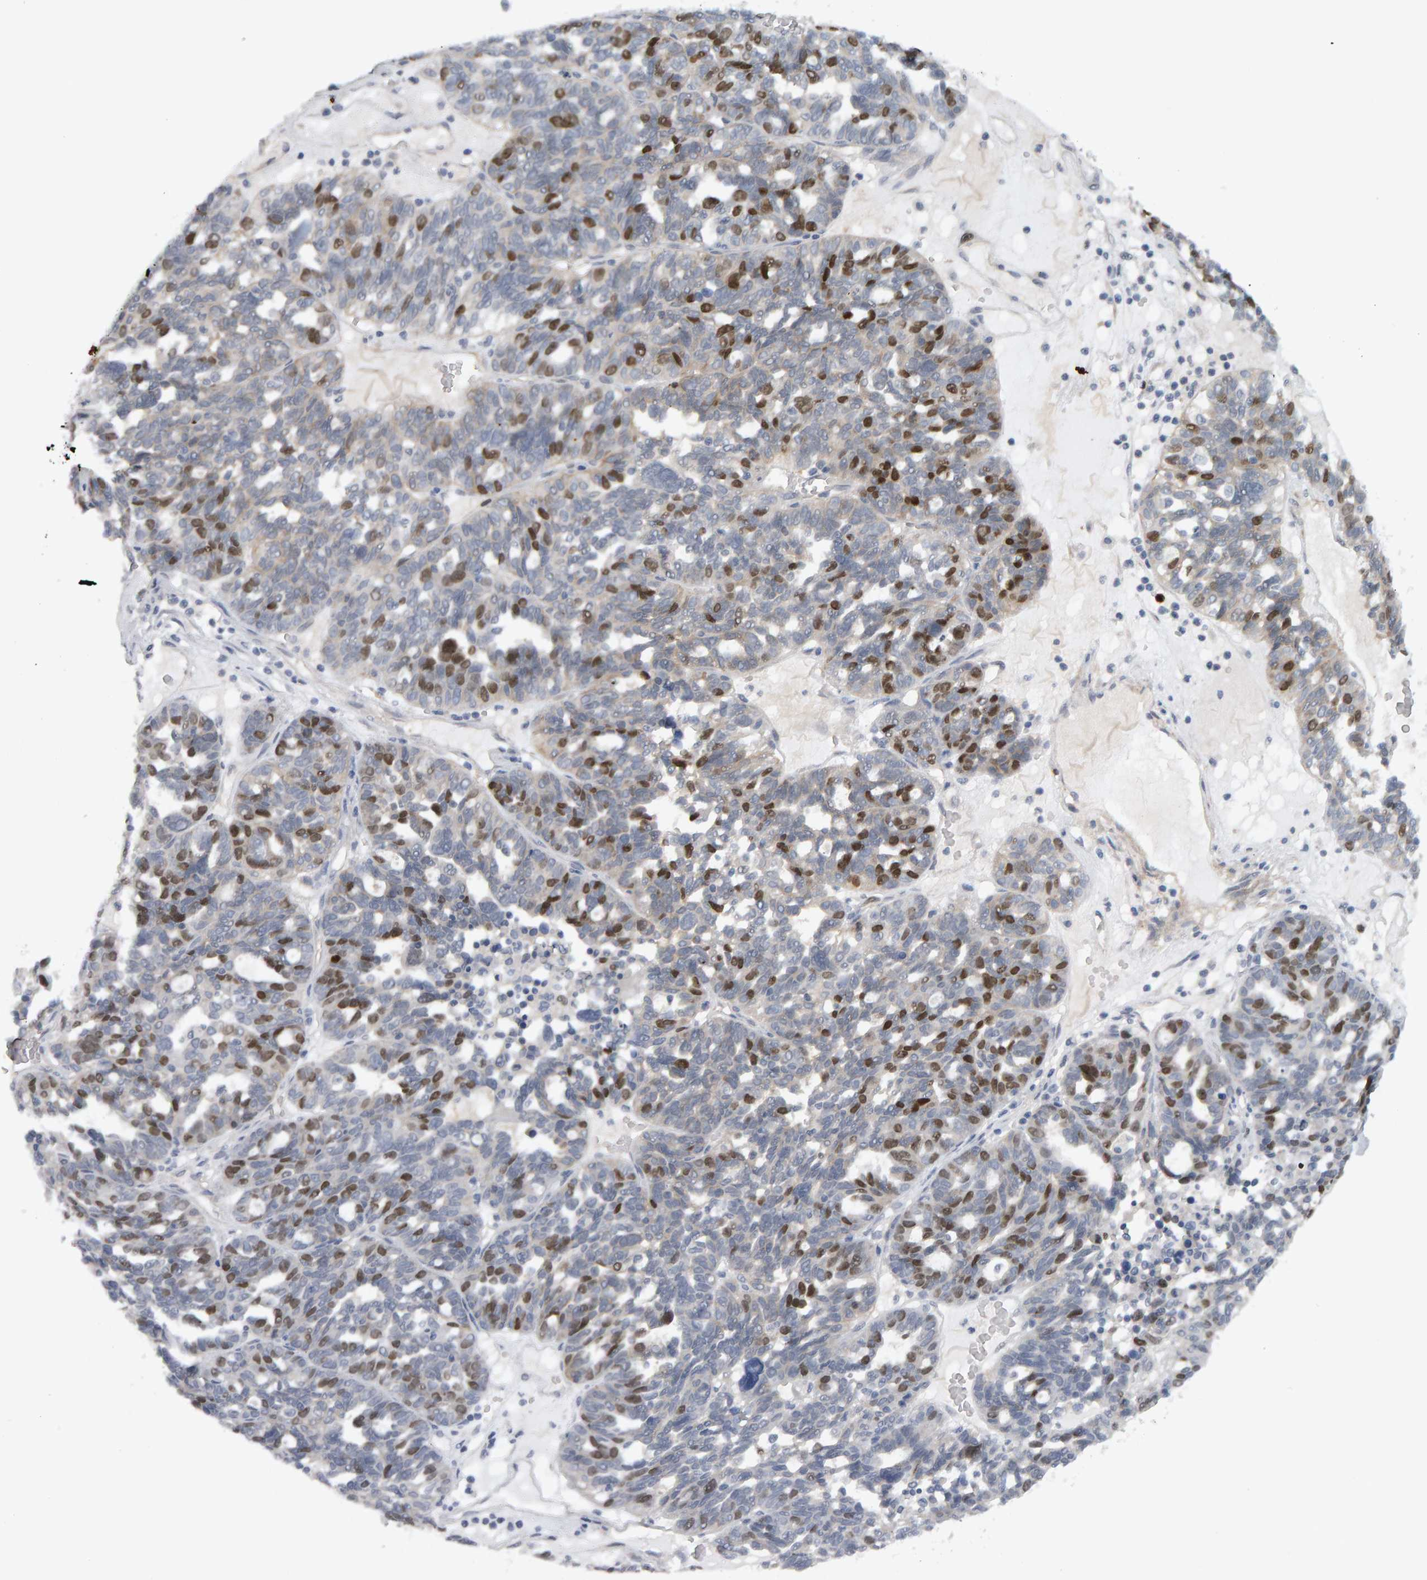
{"staining": {"intensity": "moderate", "quantity": "<25%", "location": "nuclear"}, "tissue": "ovarian cancer", "cell_type": "Tumor cells", "image_type": "cancer", "snomed": [{"axis": "morphology", "description": "Cystadenocarcinoma, serous, NOS"}, {"axis": "topography", "description": "Ovary"}], "caption": "About <25% of tumor cells in serous cystadenocarcinoma (ovarian) exhibit moderate nuclear protein positivity as visualized by brown immunohistochemical staining.", "gene": "CDCA5", "patient": {"sex": "female", "age": 59}}